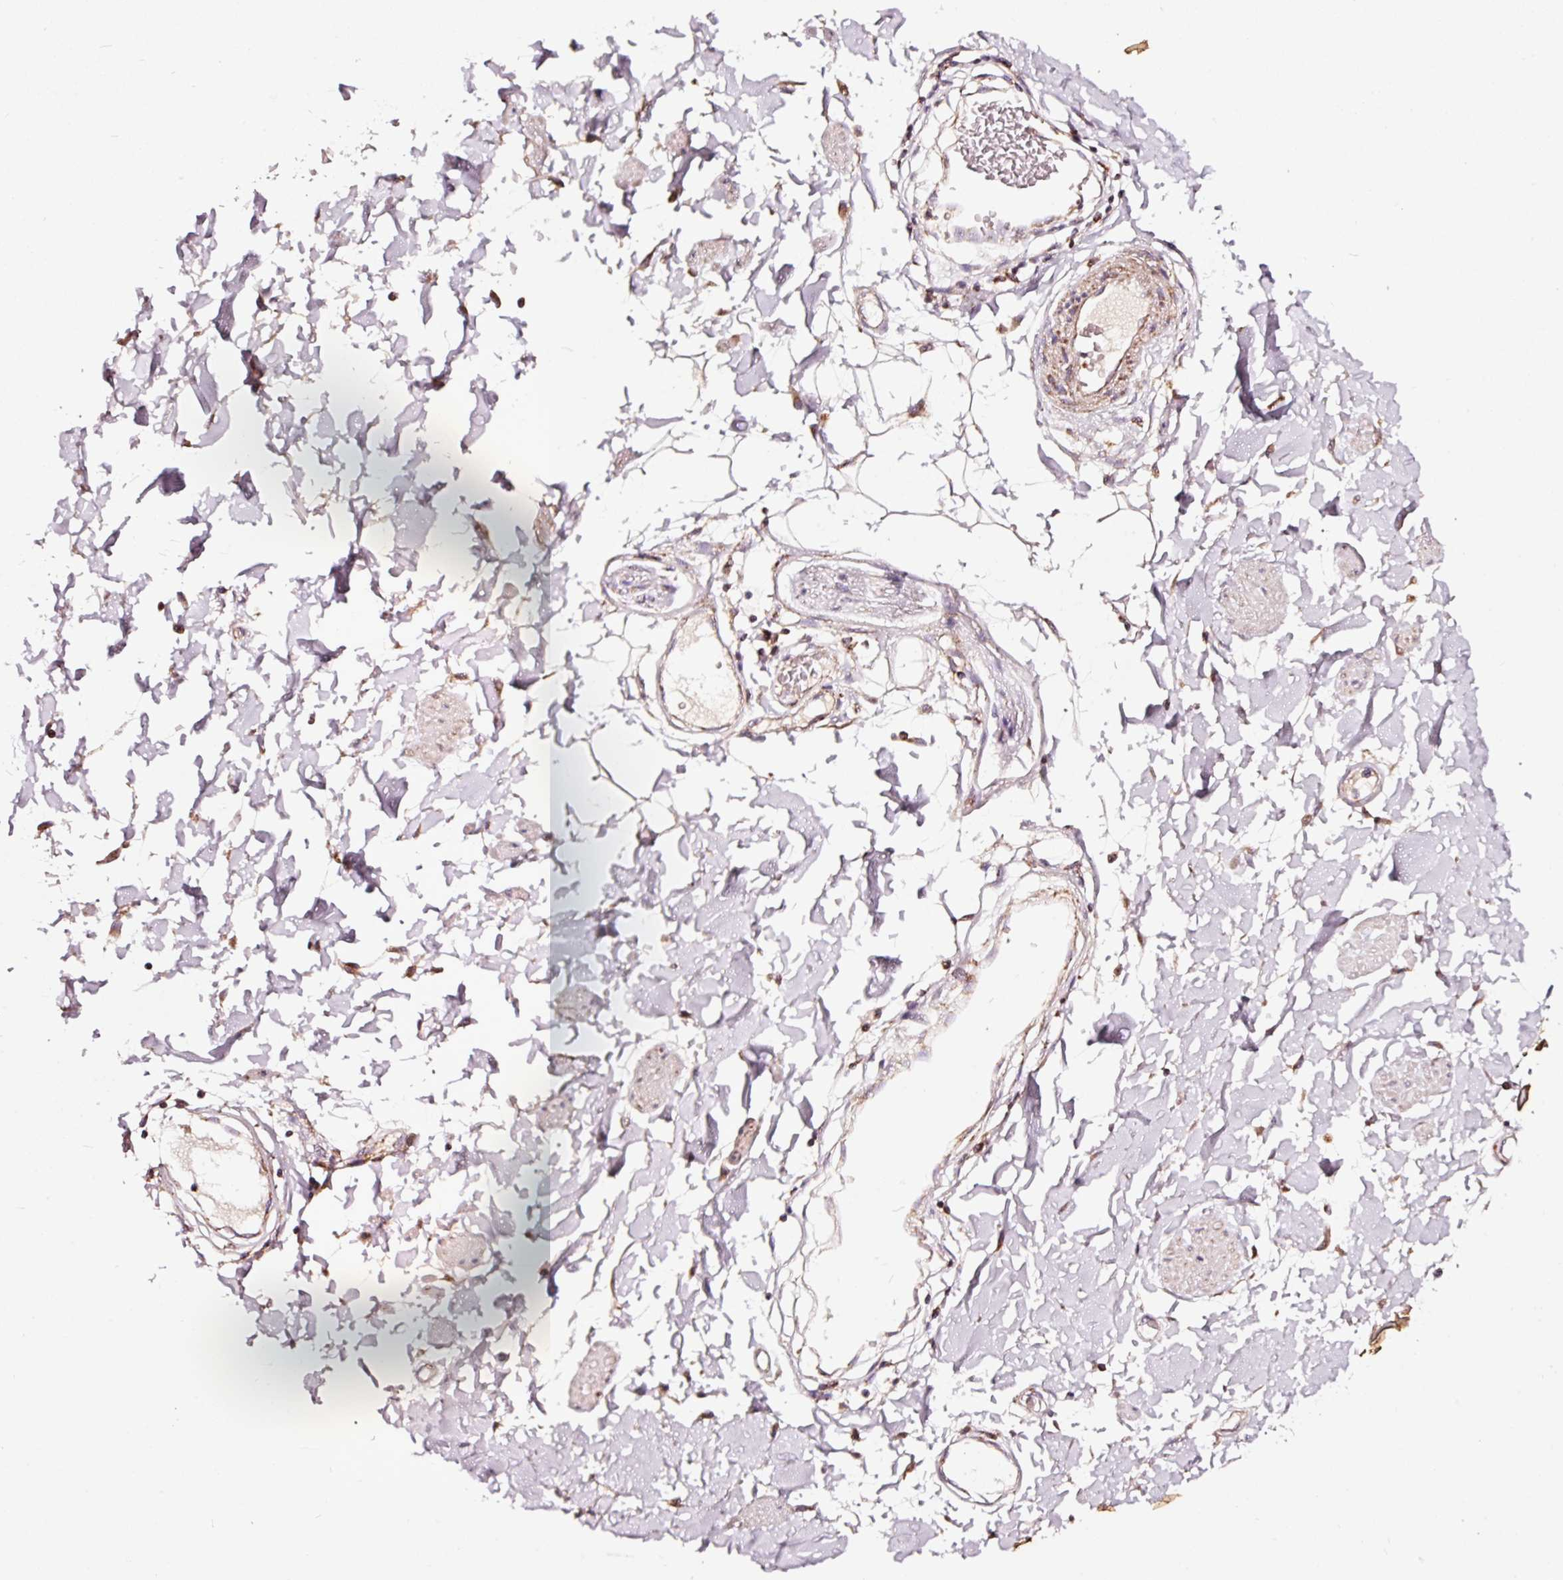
{"staining": {"intensity": "weak", "quantity": "25%-75%", "location": "cytoplasmic/membranous"}, "tissue": "adipose tissue", "cell_type": "Adipocytes", "image_type": "normal", "snomed": [{"axis": "morphology", "description": "Normal tissue, NOS"}, {"axis": "topography", "description": "Vulva"}, {"axis": "topography", "description": "Peripheral nerve tissue"}], "caption": "Adipose tissue stained with immunohistochemistry shows weak cytoplasmic/membranous expression in about 25%-75% of adipocytes.", "gene": "TPM1", "patient": {"sex": "female", "age": 68}}